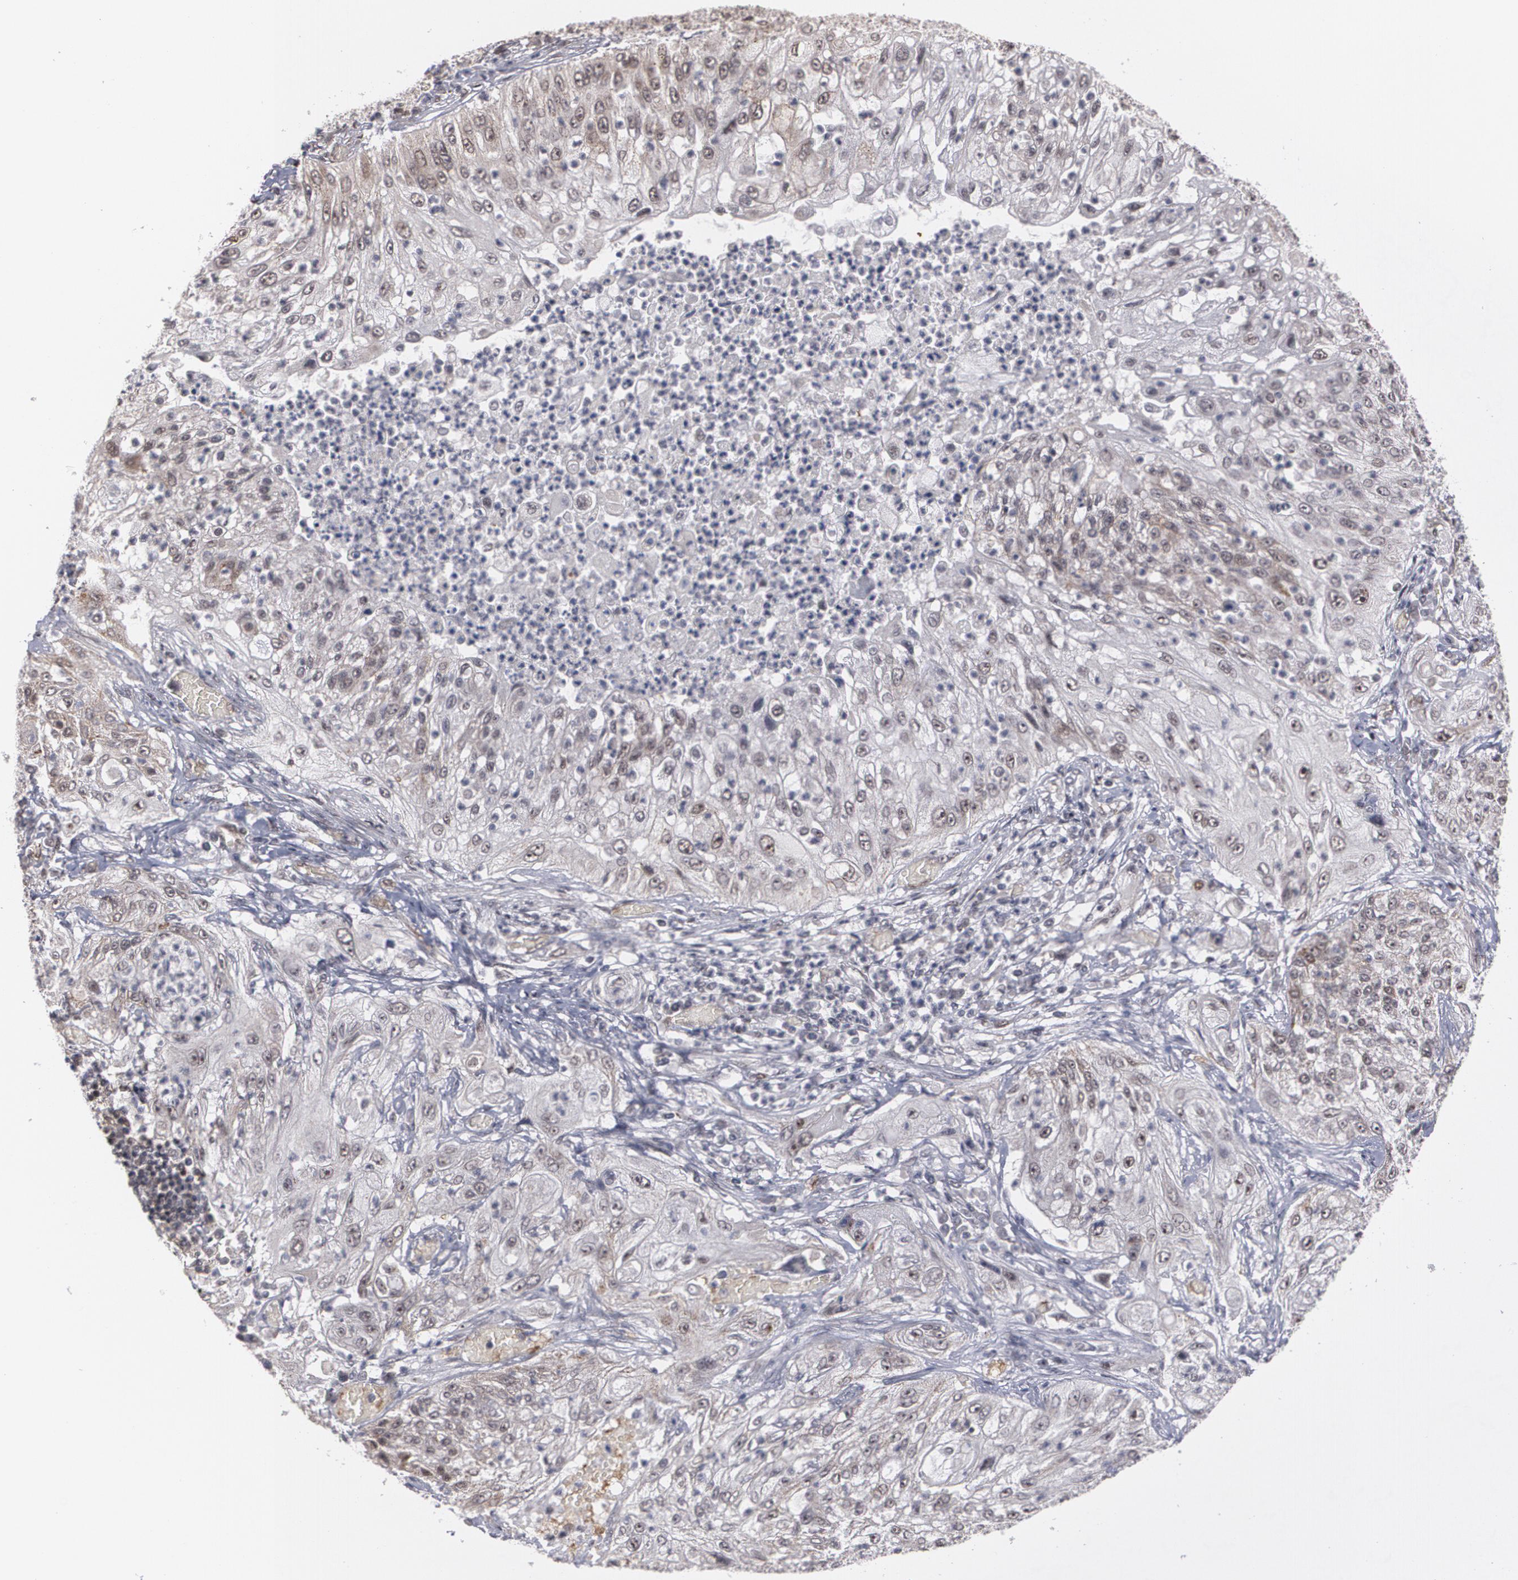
{"staining": {"intensity": "weak", "quantity": "25%-75%", "location": "cytoplasmic/membranous,nuclear"}, "tissue": "lung cancer", "cell_type": "Tumor cells", "image_type": "cancer", "snomed": [{"axis": "morphology", "description": "Inflammation, NOS"}, {"axis": "morphology", "description": "Squamous cell carcinoma, NOS"}, {"axis": "topography", "description": "Lymph node"}, {"axis": "topography", "description": "Soft tissue"}, {"axis": "topography", "description": "Lung"}], "caption": "This image displays lung cancer (squamous cell carcinoma) stained with IHC to label a protein in brown. The cytoplasmic/membranous and nuclear of tumor cells show weak positivity for the protein. Nuclei are counter-stained blue.", "gene": "ZNF75A", "patient": {"sex": "male", "age": 66}}